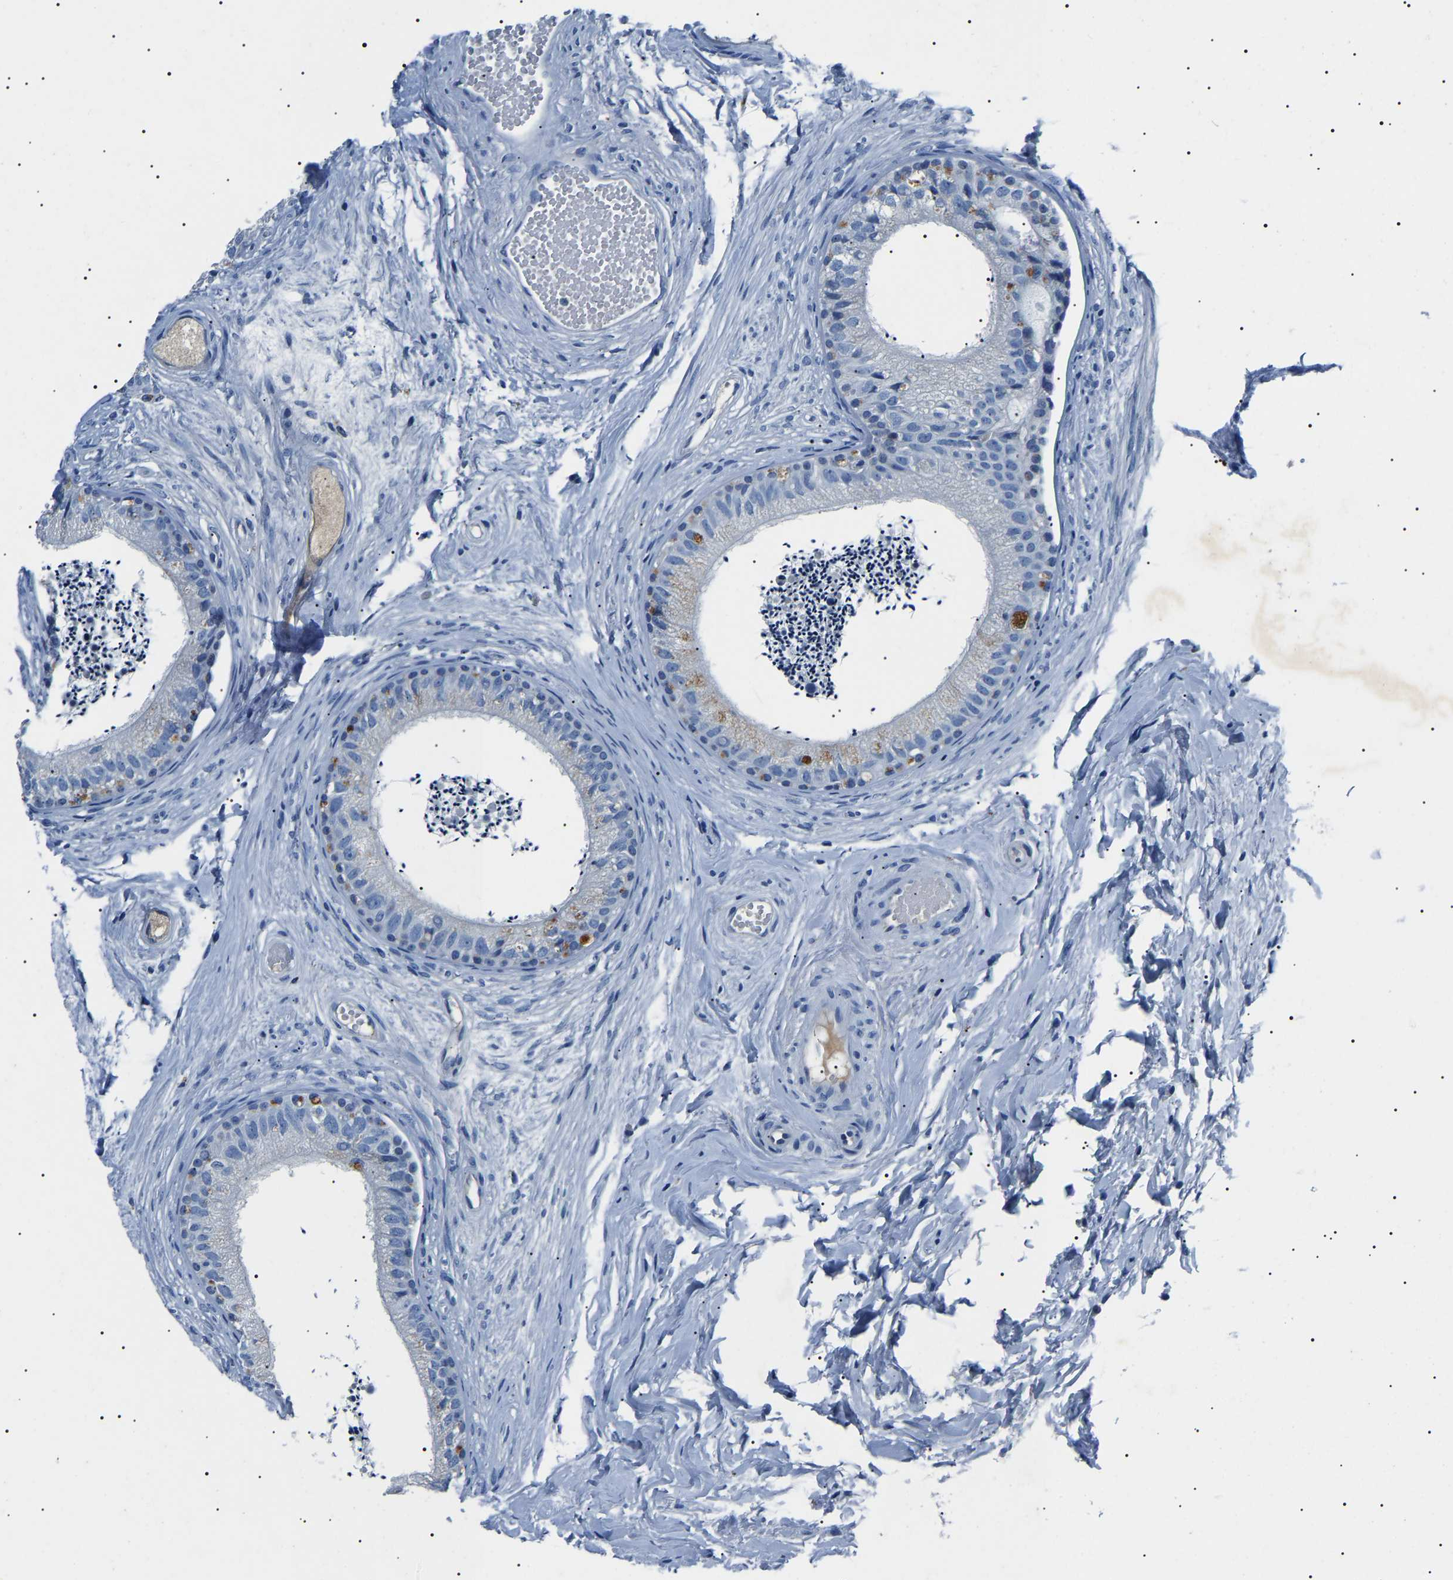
{"staining": {"intensity": "moderate", "quantity": "<25%", "location": "cytoplasmic/membranous"}, "tissue": "epididymis", "cell_type": "Glandular cells", "image_type": "normal", "snomed": [{"axis": "morphology", "description": "Normal tissue, NOS"}, {"axis": "topography", "description": "Epididymis"}], "caption": "Glandular cells display low levels of moderate cytoplasmic/membranous positivity in approximately <25% of cells in normal epididymis. (DAB (3,3'-diaminobenzidine) = brown stain, brightfield microscopy at high magnification).", "gene": "KLK15", "patient": {"sex": "male", "age": 56}}